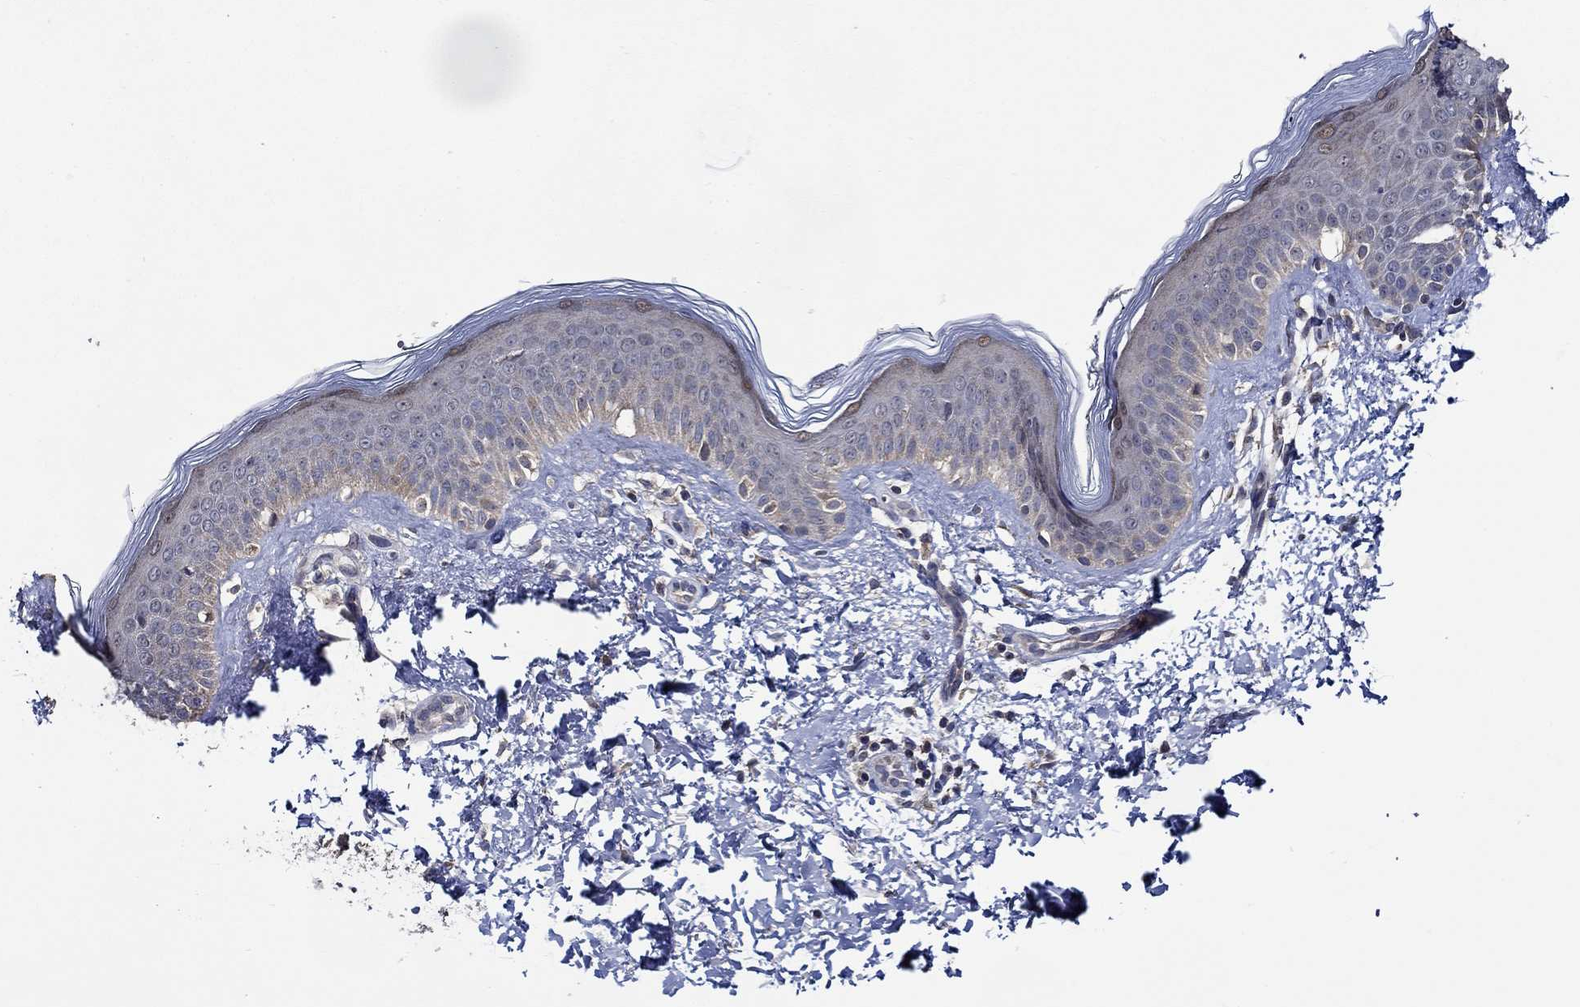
{"staining": {"intensity": "negative", "quantity": "none", "location": "none"}, "tissue": "skin cancer", "cell_type": "Tumor cells", "image_type": "cancer", "snomed": [{"axis": "morphology", "description": "Normal tissue, NOS"}, {"axis": "morphology", "description": "Basal cell carcinoma"}, {"axis": "topography", "description": "Skin"}], "caption": "The immunohistochemistry histopathology image has no significant positivity in tumor cells of skin cancer (basal cell carcinoma) tissue. (Brightfield microscopy of DAB (3,3'-diaminobenzidine) immunohistochemistry (IHC) at high magnification).", "gene": "WDR53", "patient": {"sex": "male", "age": 46}}